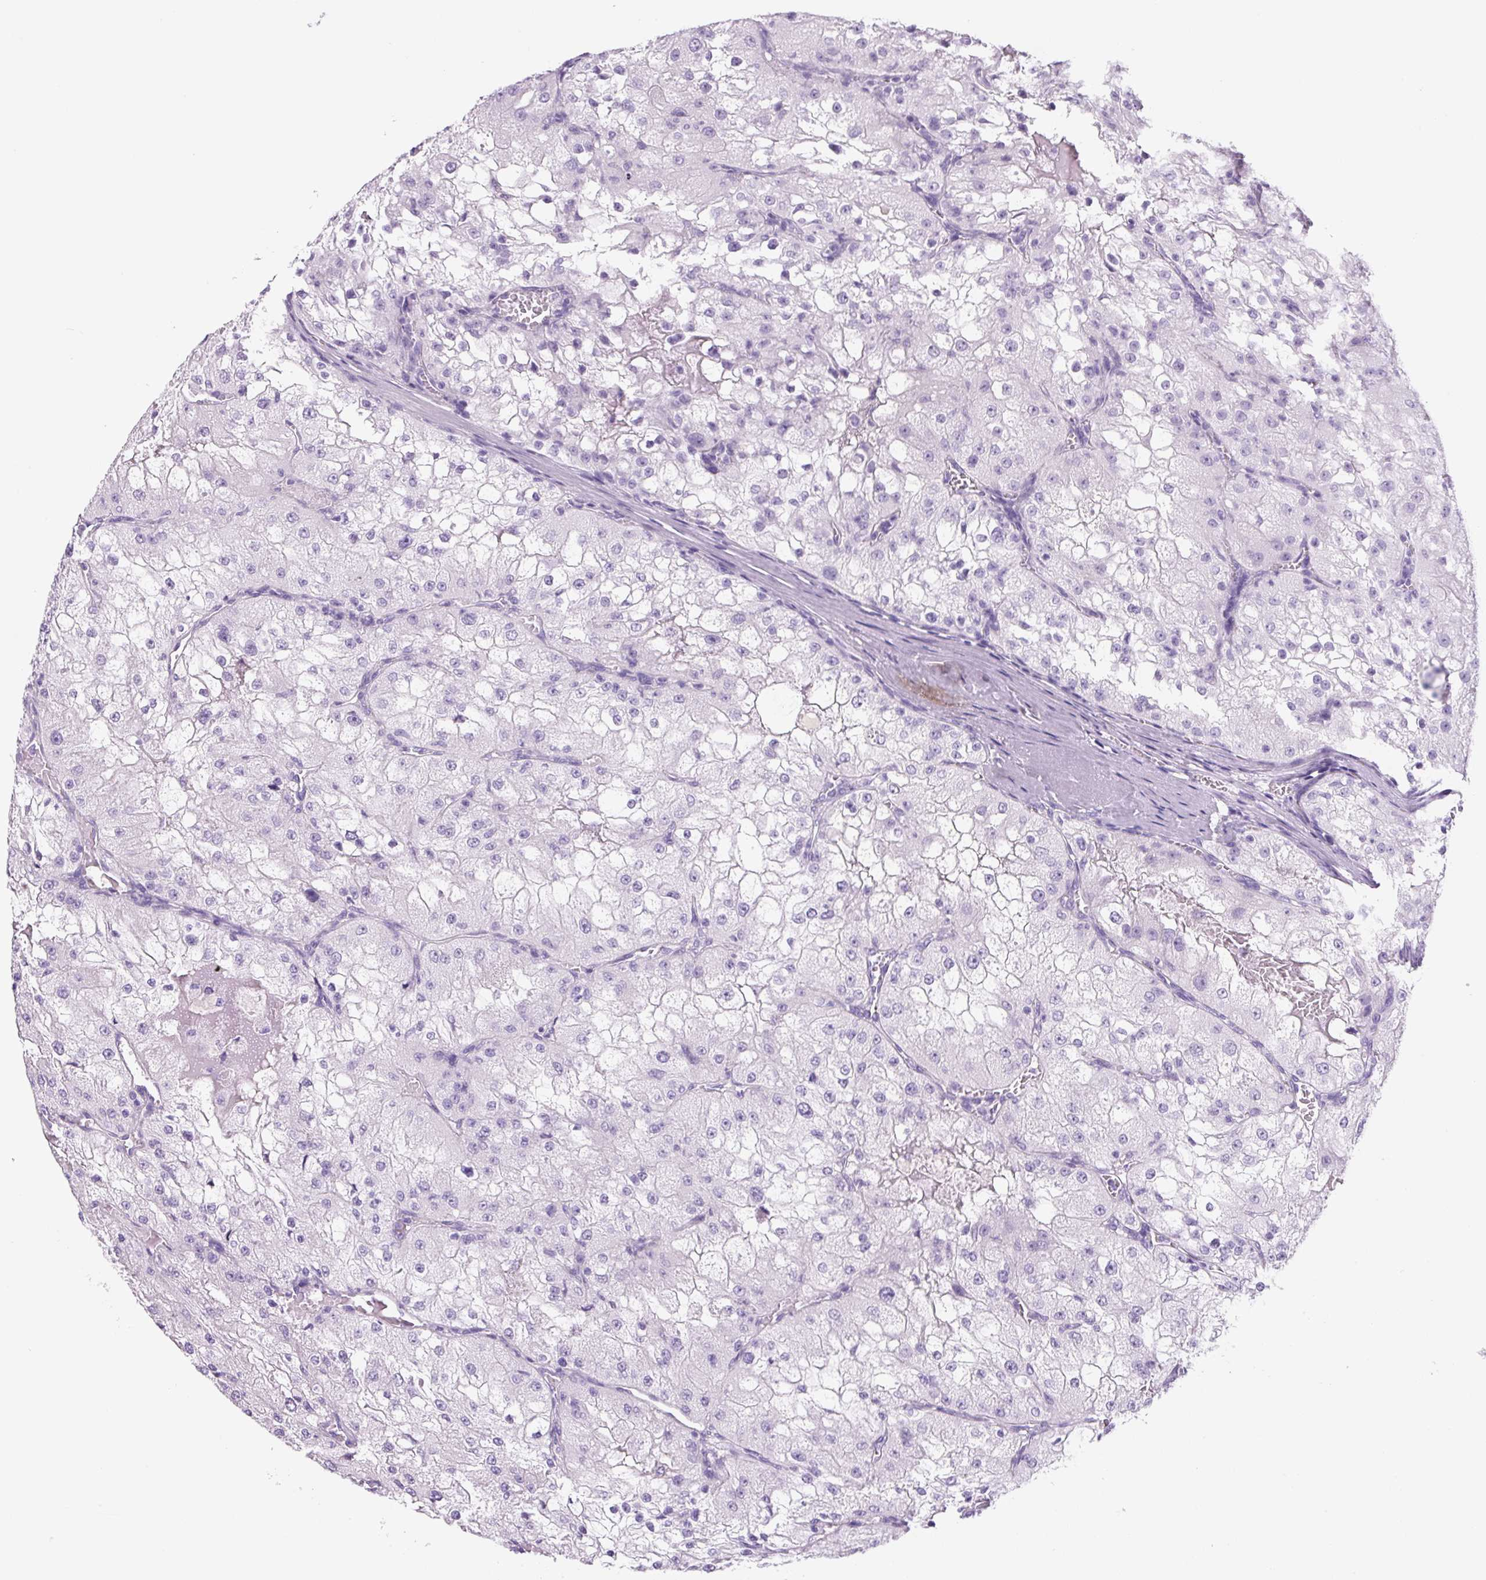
{"staining": {"intensity": "negative", "quantity": "none", "location": "none"}, "tissue": "renal cancer", "cell_type": "Tumor cells", "image_type": "cancer", "snomed": [{"axis": "morphology", "description": "Adenocarcinoma, NOS"}, {"axis": "topography", "description": "Kidney"}], "caption": "Immunohistochemistry of human renal cancer exhibits no staining in tumor cells.", "gene": "PRRT1", "patient": {"sex": "female", "age": 74}}